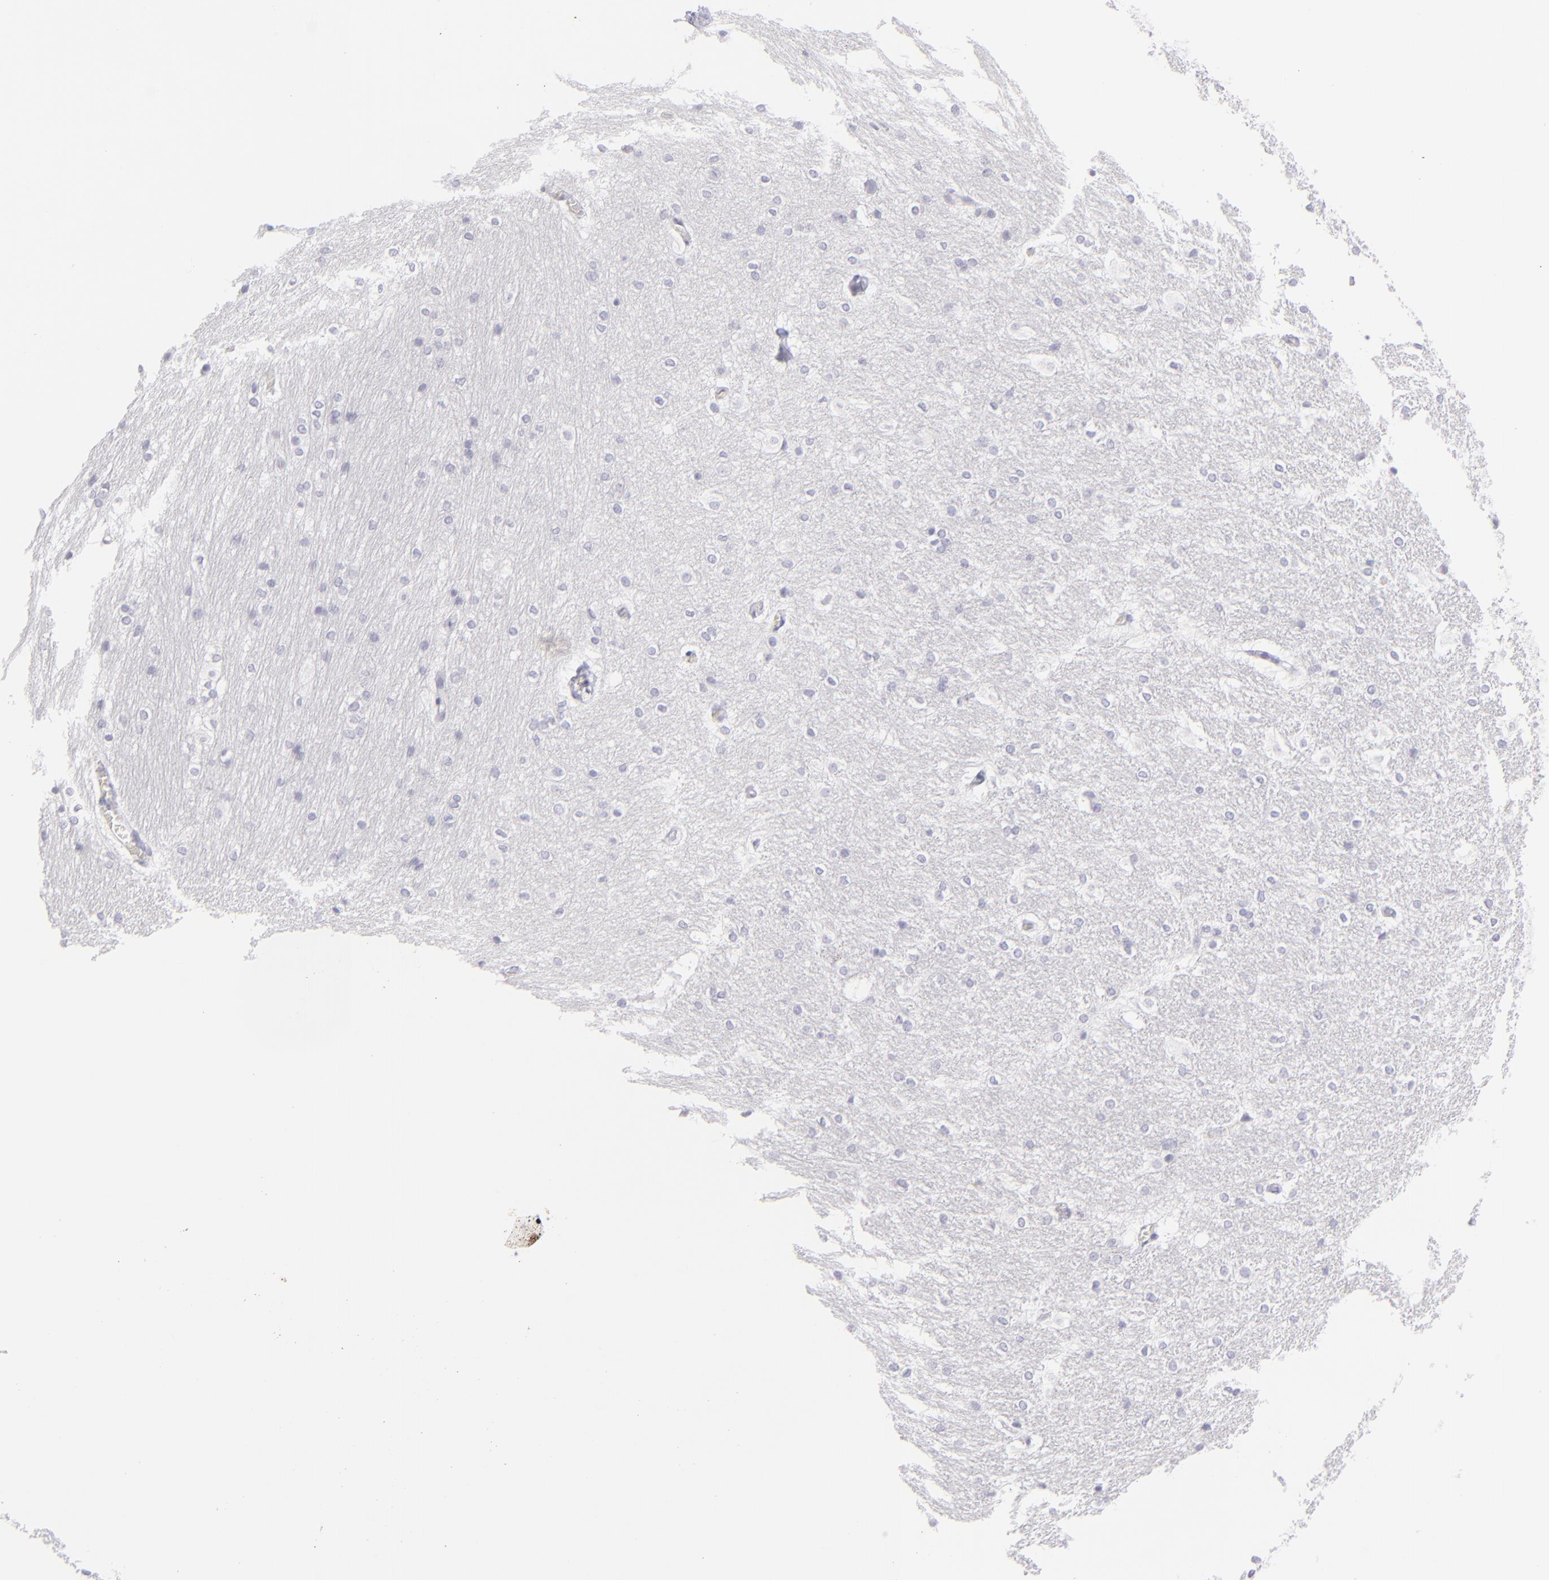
{"staining": {"intensity": "negative", "quantity": "none", "location": "none"}, "tissue": "hippocampus", "cell_type": "Glial cells", "image_type": "normal", "snomed": [{"axis": "morphology", "description": "Normal tissue, NOS"}, {"axis": "topography", "description": "Hippocampus"}], "caption": "Immunohistochemical staining of unremarkable human hippocampus reveals no significant staining in glial cells.", "gene": "FCER2", "patient": {"sex": "female", "age": 19}}